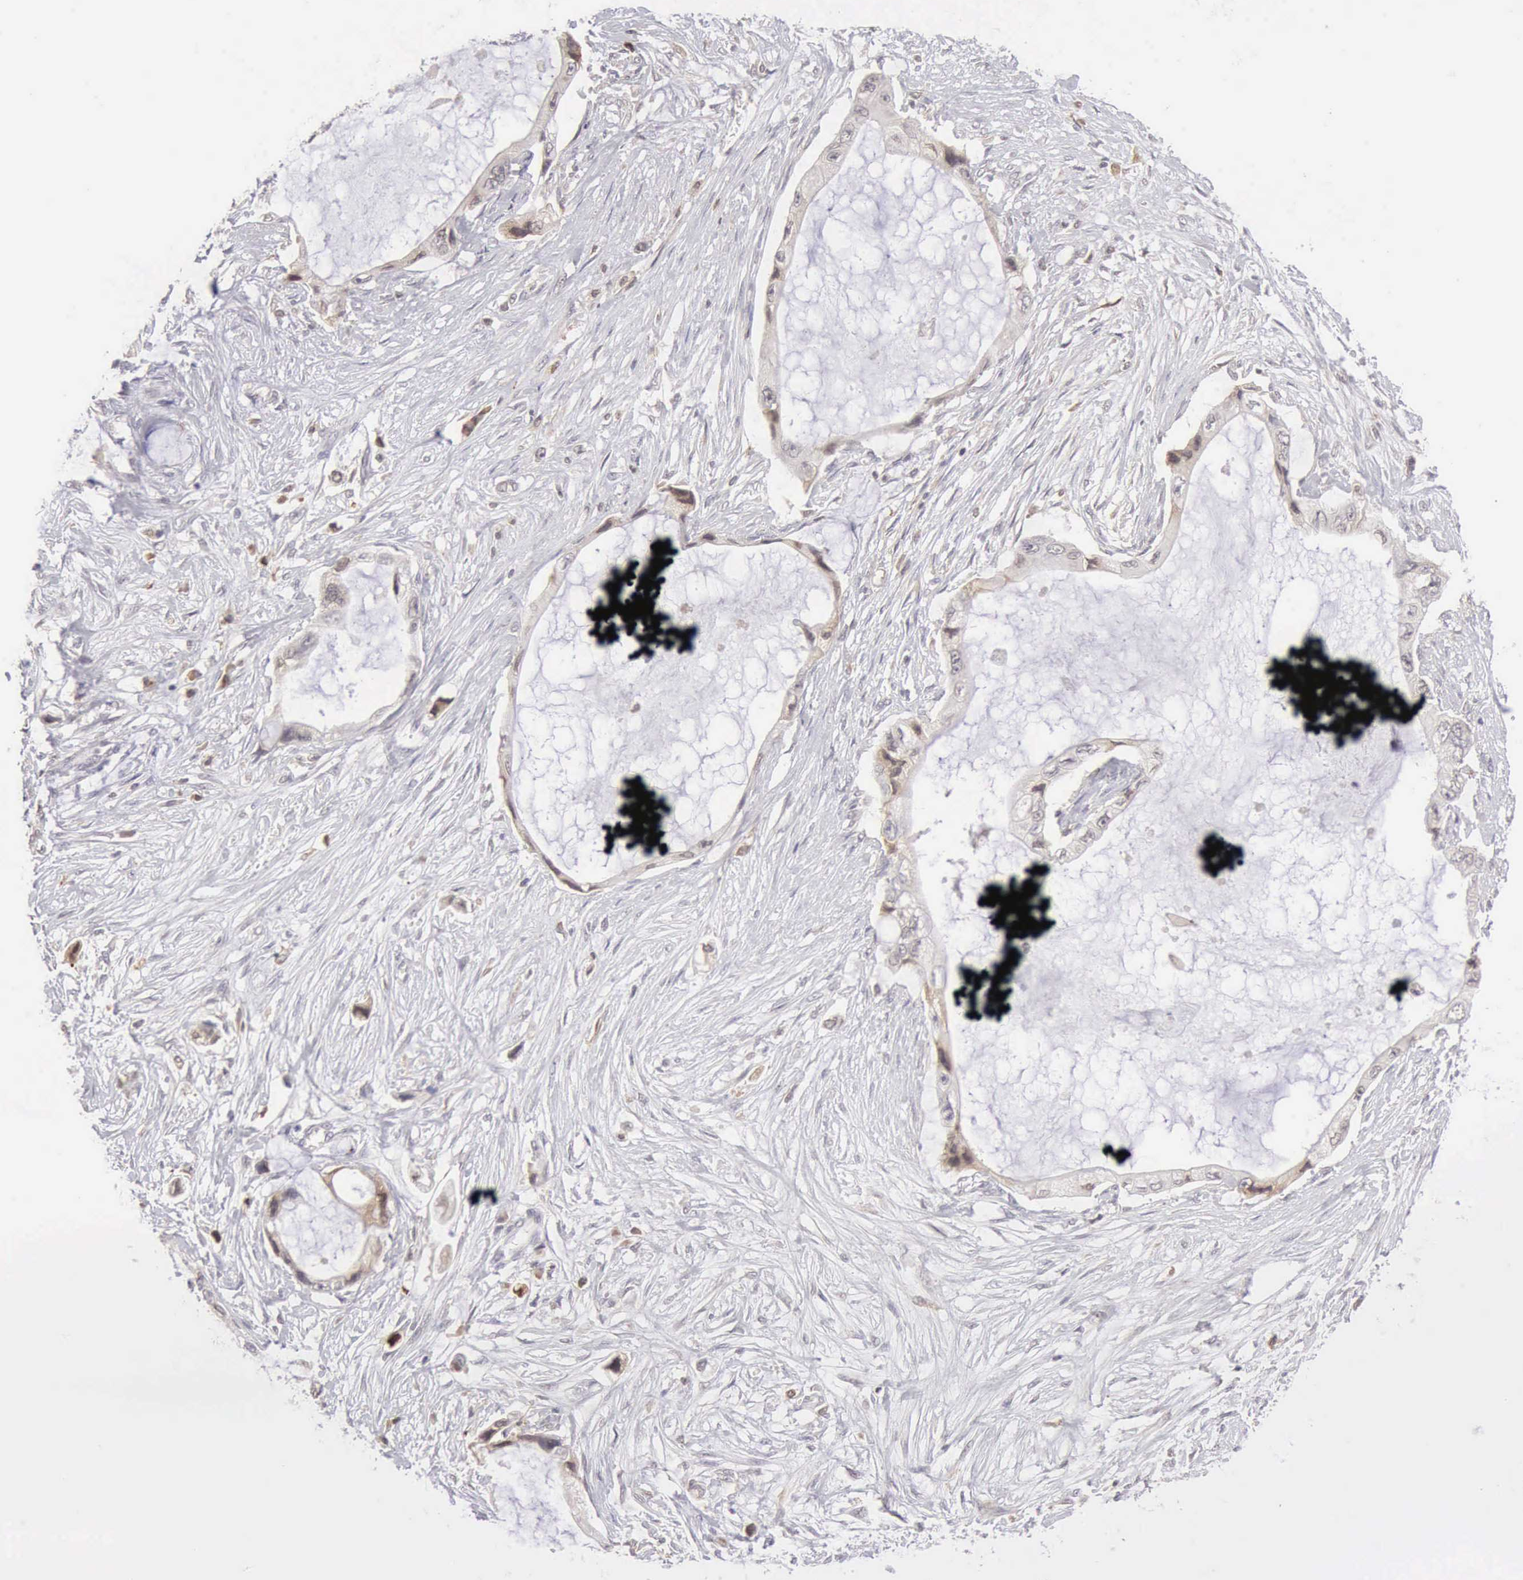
{"staining": {"intensity": "weak", "quantity": "<25%", "location": "cytoplasmic/membranous"}, "tissue": "pancreatic cancer", "cell_type": "Tumor cells", "image_type": "cancer", "snomed": [{"axis": "morphology", "description": "Adenocarcinoma, NOS"}, {"axis": "topography", "description": "Pancreas"}, {"axis": "topography", "description": "Stomach, upper"}], "caption": "Tumor cells show no significant protein positivity in pancreatic adenocarcinoma.", "gene": "RNASE1", "patient": {"sex": "male", "age": 77}}